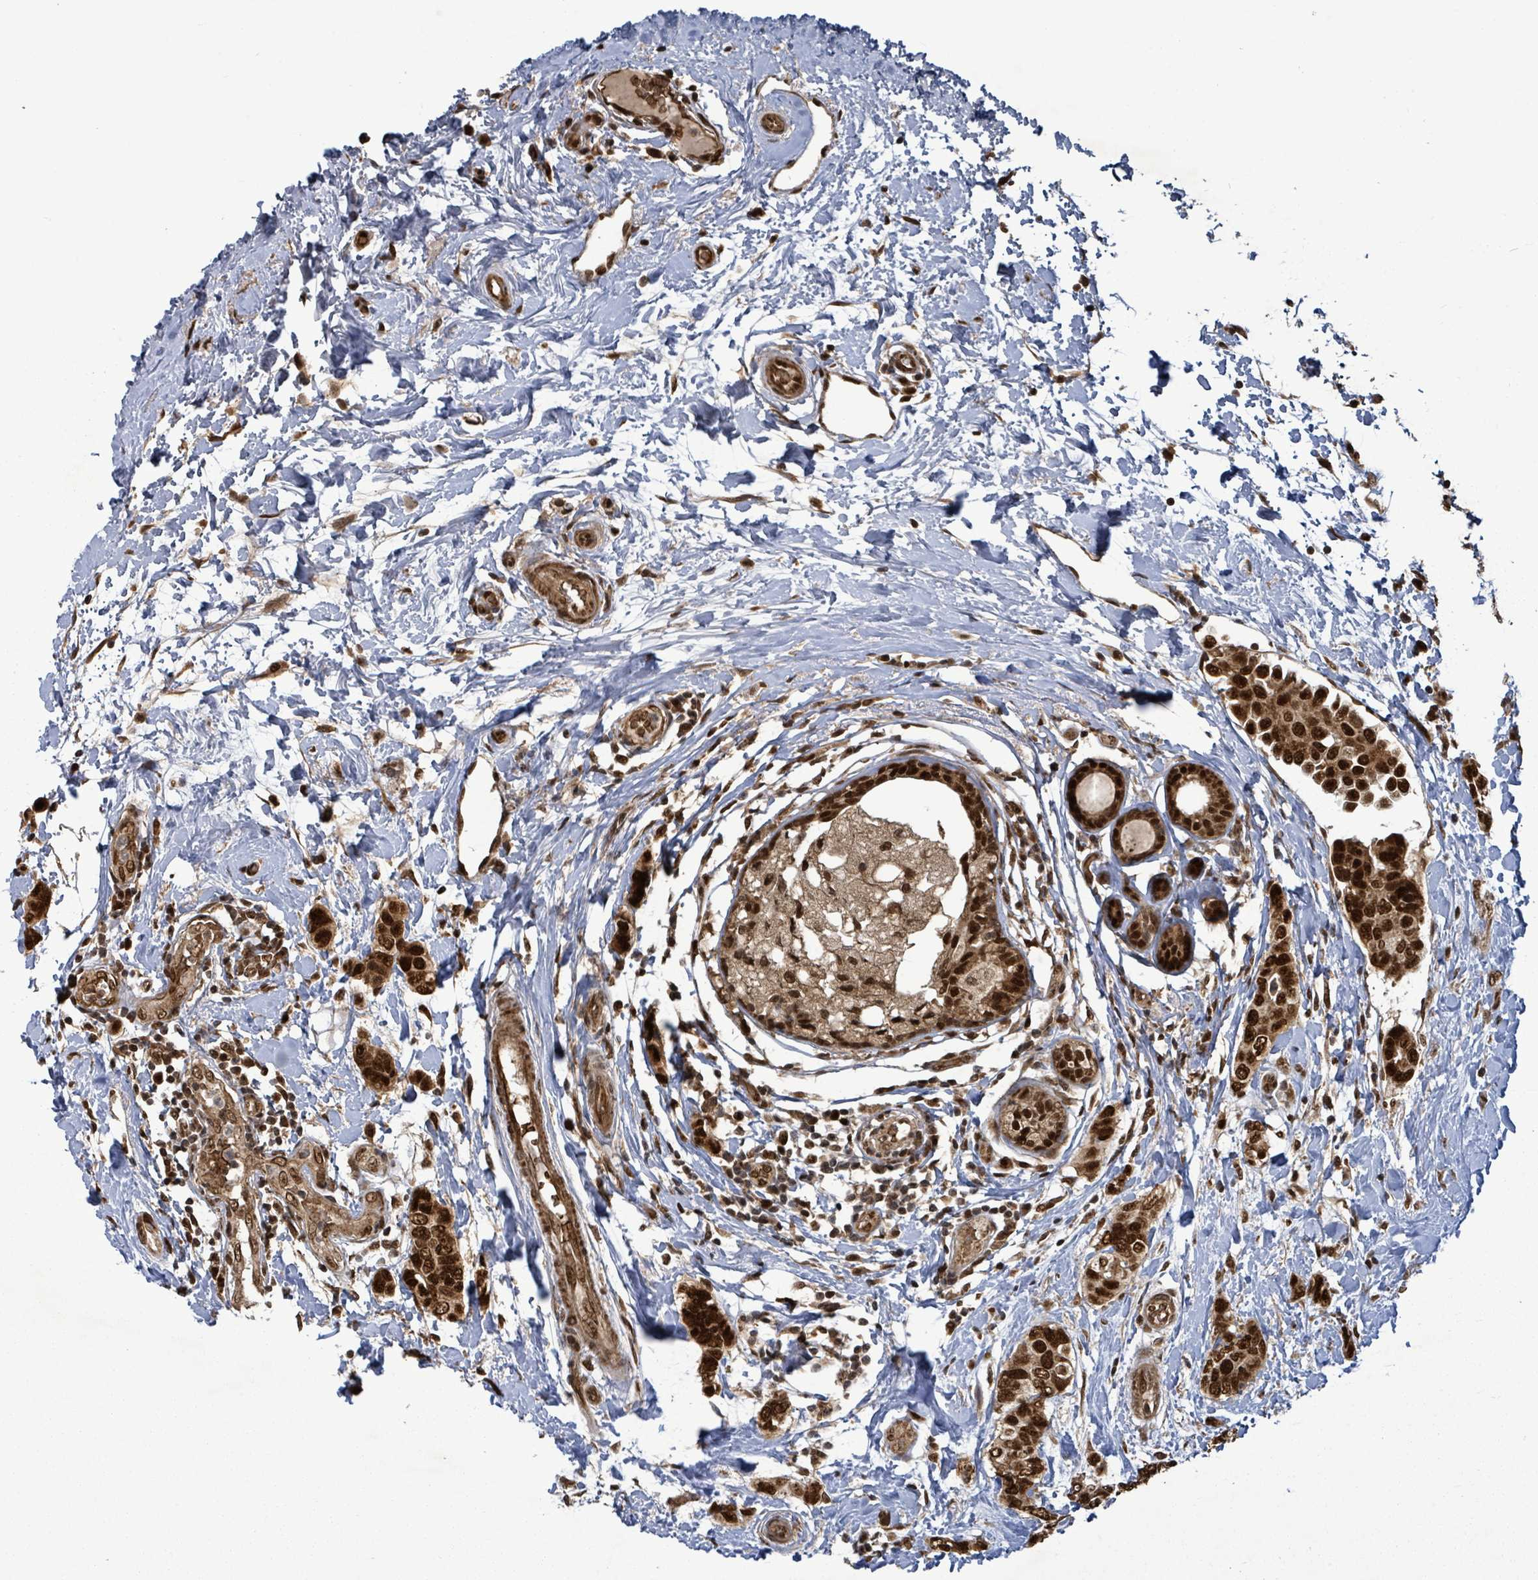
{"staining": {"intensity": "strong", "quantity": ">75%", "location": "nuclear"}, "tissue": "breast cancer", "cell_type": "Tumor cells", "image_type": "cancer", "snomed": [{"axis": "morphology", "description": "Lobular carcinoma"}, {"axis": "topography", "description": "Breast"}], "caption": "Tumor cells display strong nuclear expression in approximately >75% of cells in breast cancer (lobular carcinoma).", "gene": "PATZ1", "patient": {"sex": "female", "age": 51}}